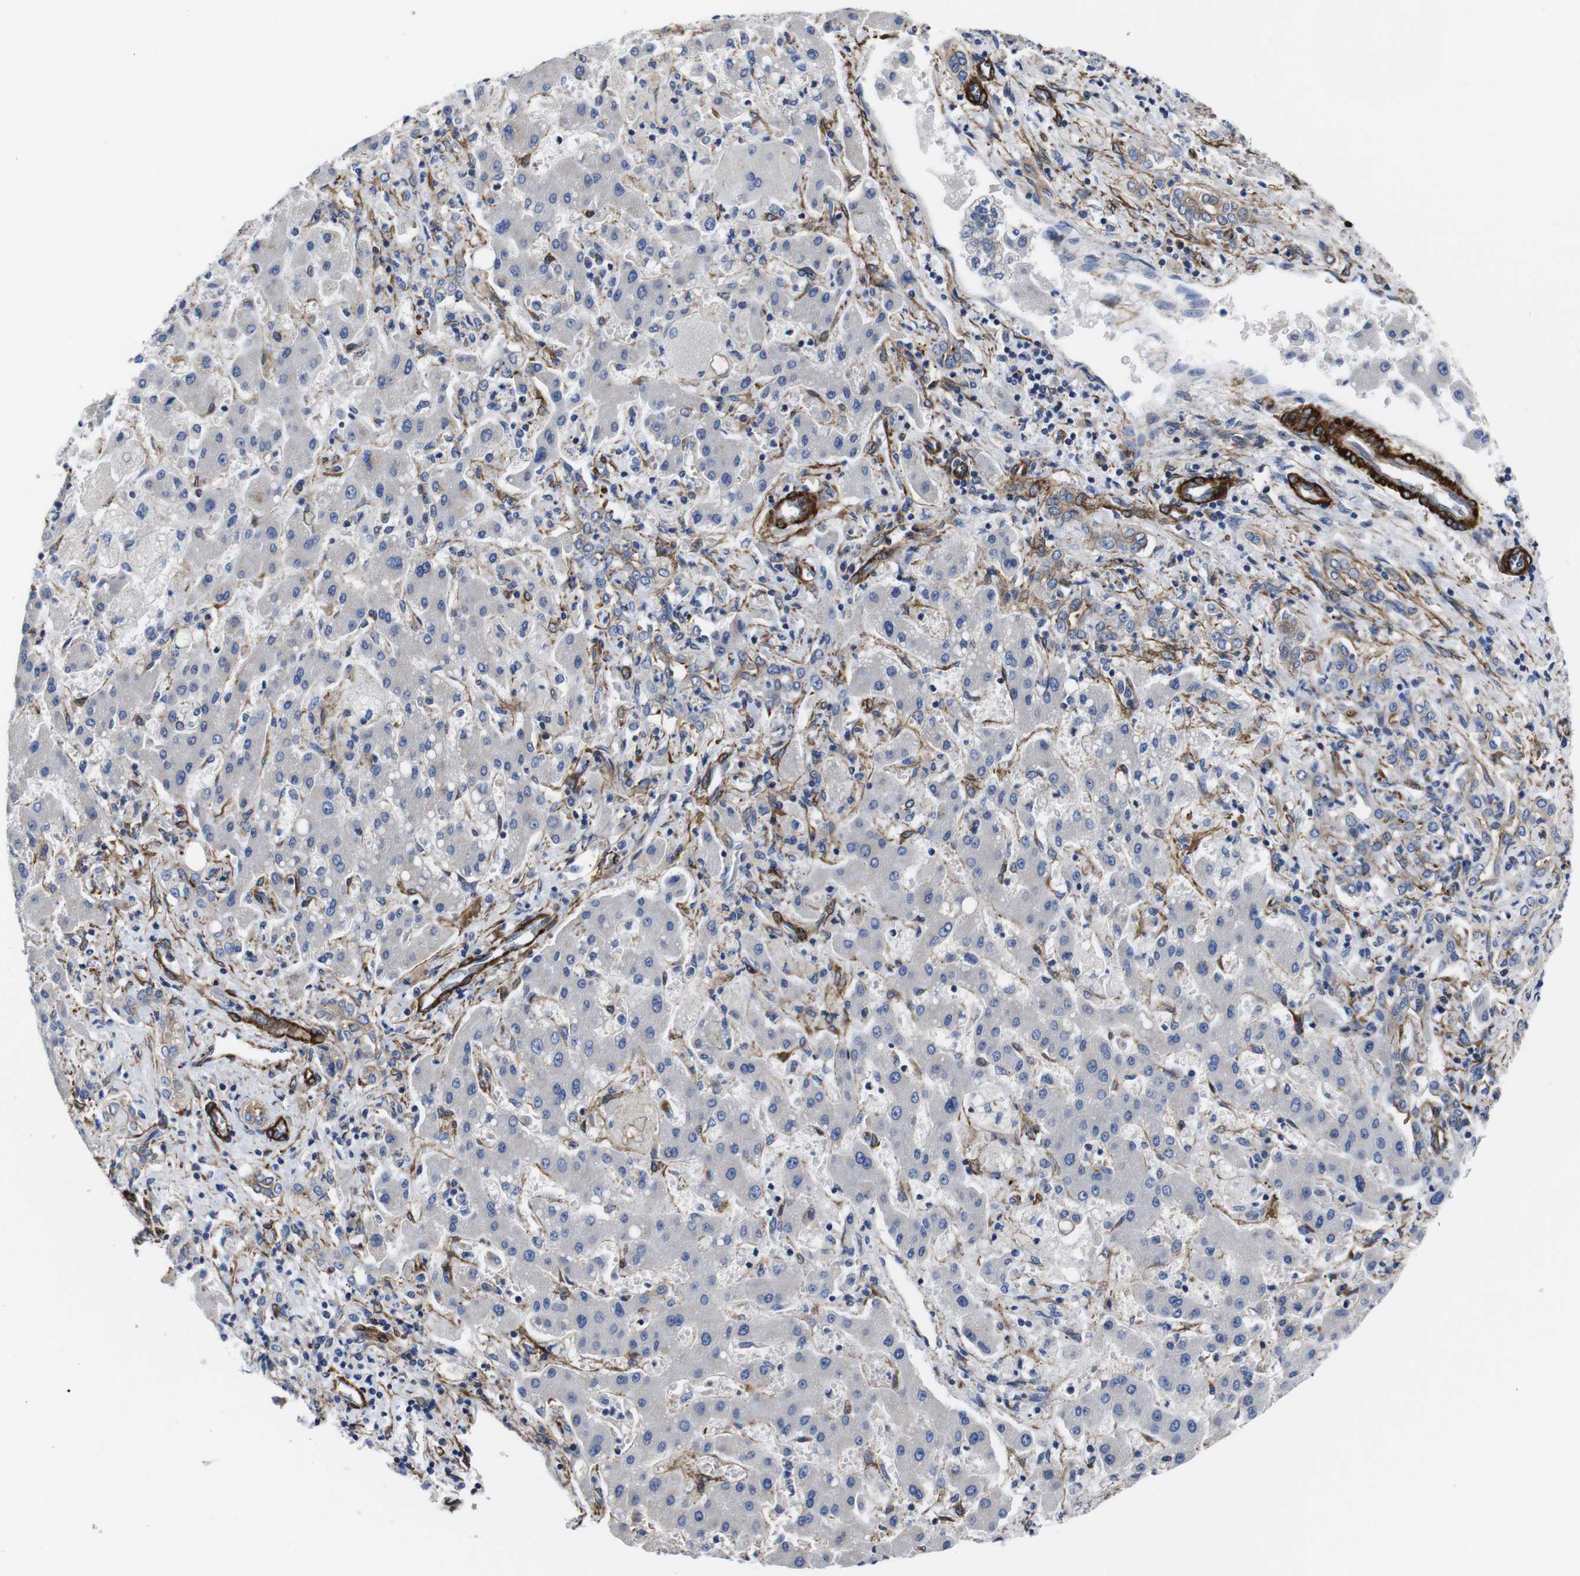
{"staining": {"intensity": "negative", "quantity": "none", "location": "none"}, "tissue": "liver cancer", "cell_type": "Tumor cells", "image_type": "cancer", "snomed": [{"axis": "morphology", "description": "Cholangiocarcinoma"}, {"axis": "topography", "description": "Liver"}], "caption": "Immunohistochemistry micrograph of human liver cancer (cholangiocarcinoma) stained for a protein (brown), which reveals no expression in tumor cells. (Immunohistochemistry, brightfield microscopy, high magnification).", "gene": "WNT10A", "patient": {"sex": "male", "age": 50}}